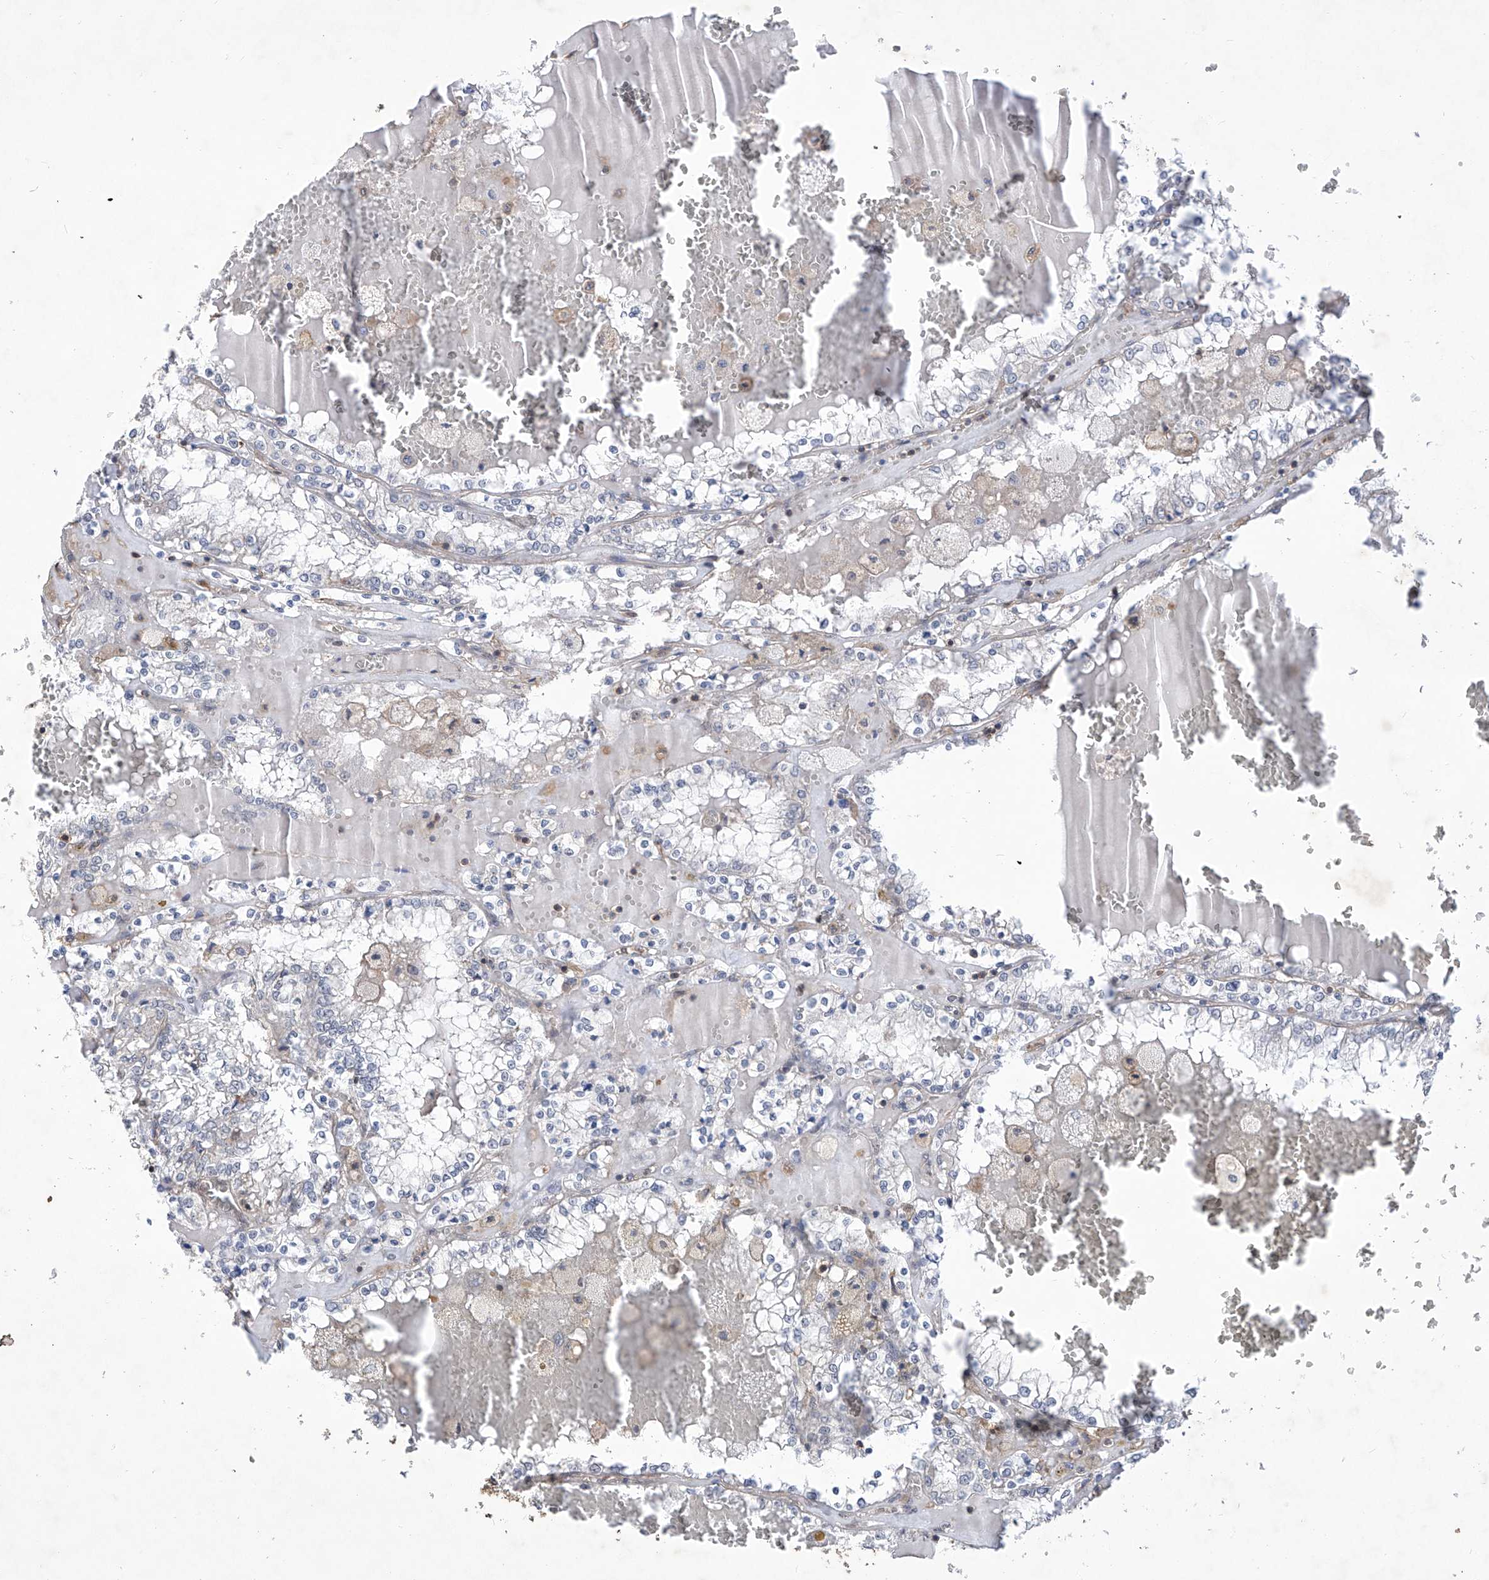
{"staining": {"intensity": "negative", "quantity": "none", "location": "none"}, "tissue": "renal cancer", "cell_type": "Tumor cells", "image_type": "cancer", "snomed": [{"axis": "morphology", "description": "Adenocarcinoma, NOS"}, {"axis": "topography", "description": "Kidney"}], "caption": "An immunohistochemistry (IHC) photomicrograph of renal cancer (adenocarcinoma) is shown. There is no staining in tumor cells of renal cancer (adenocarcinoma).", "gene": "KIFC2", "patient": {"sex": "female", "age": 56}}